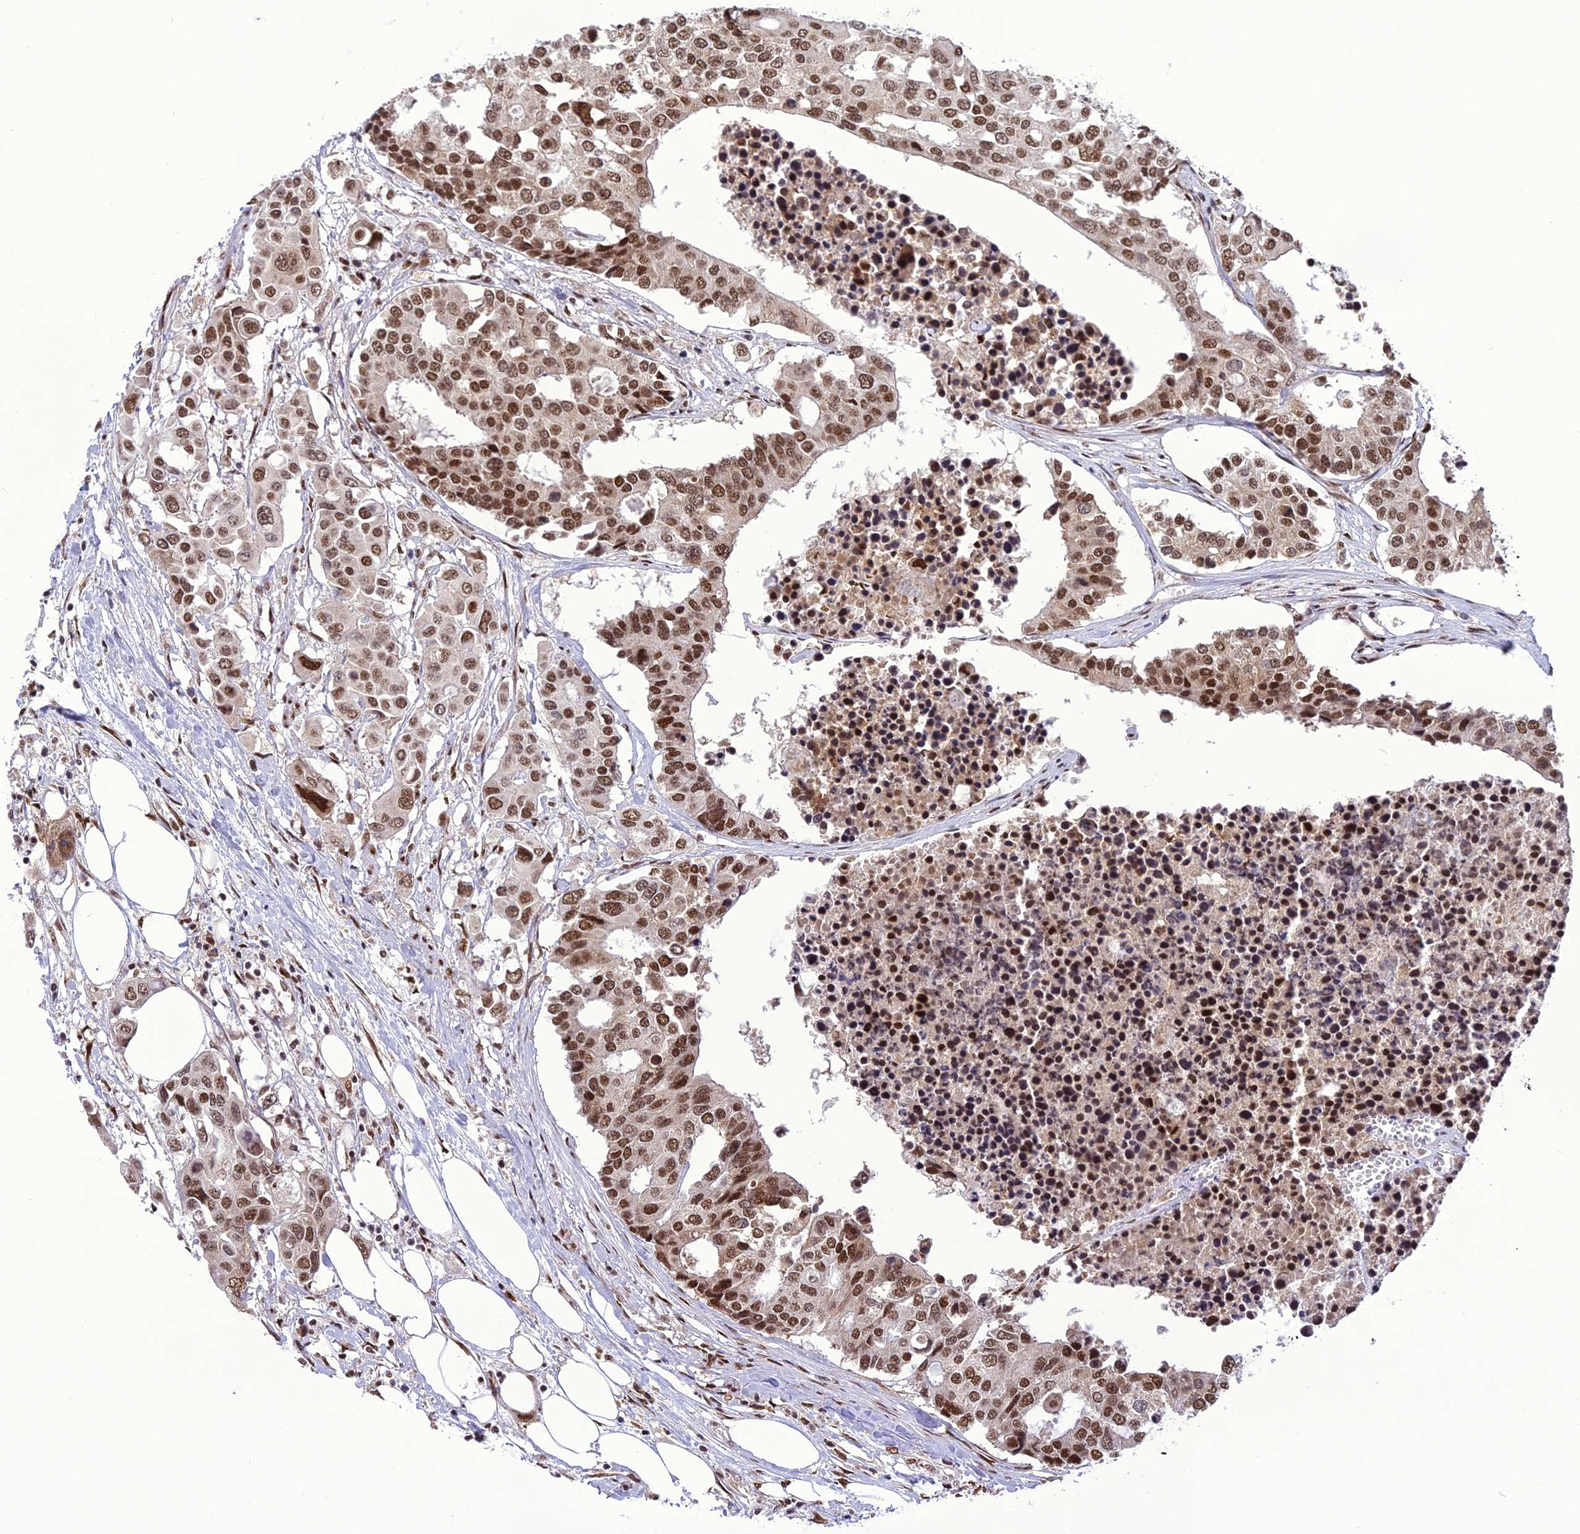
{"staining": {"intensity": "moderate", "quantity": ">75%", "location": "nuclear"}, "tissue": "colorectal cancer", "cell_type": "Tumor cells", "image_type": "cancer", "snomed": [{"axis": "morphology", "description": "Adenocarcinoma, NOS"}, {"axis": "topography", "description": "Colon"}], "caption": "IHC of human colorectal adenocarcinoma exhibits medium levels of moderate nuclear staining in about >75% of tumor cells.", "gene": "DDX1", "patient": {"sex": "male", "age": 77}}